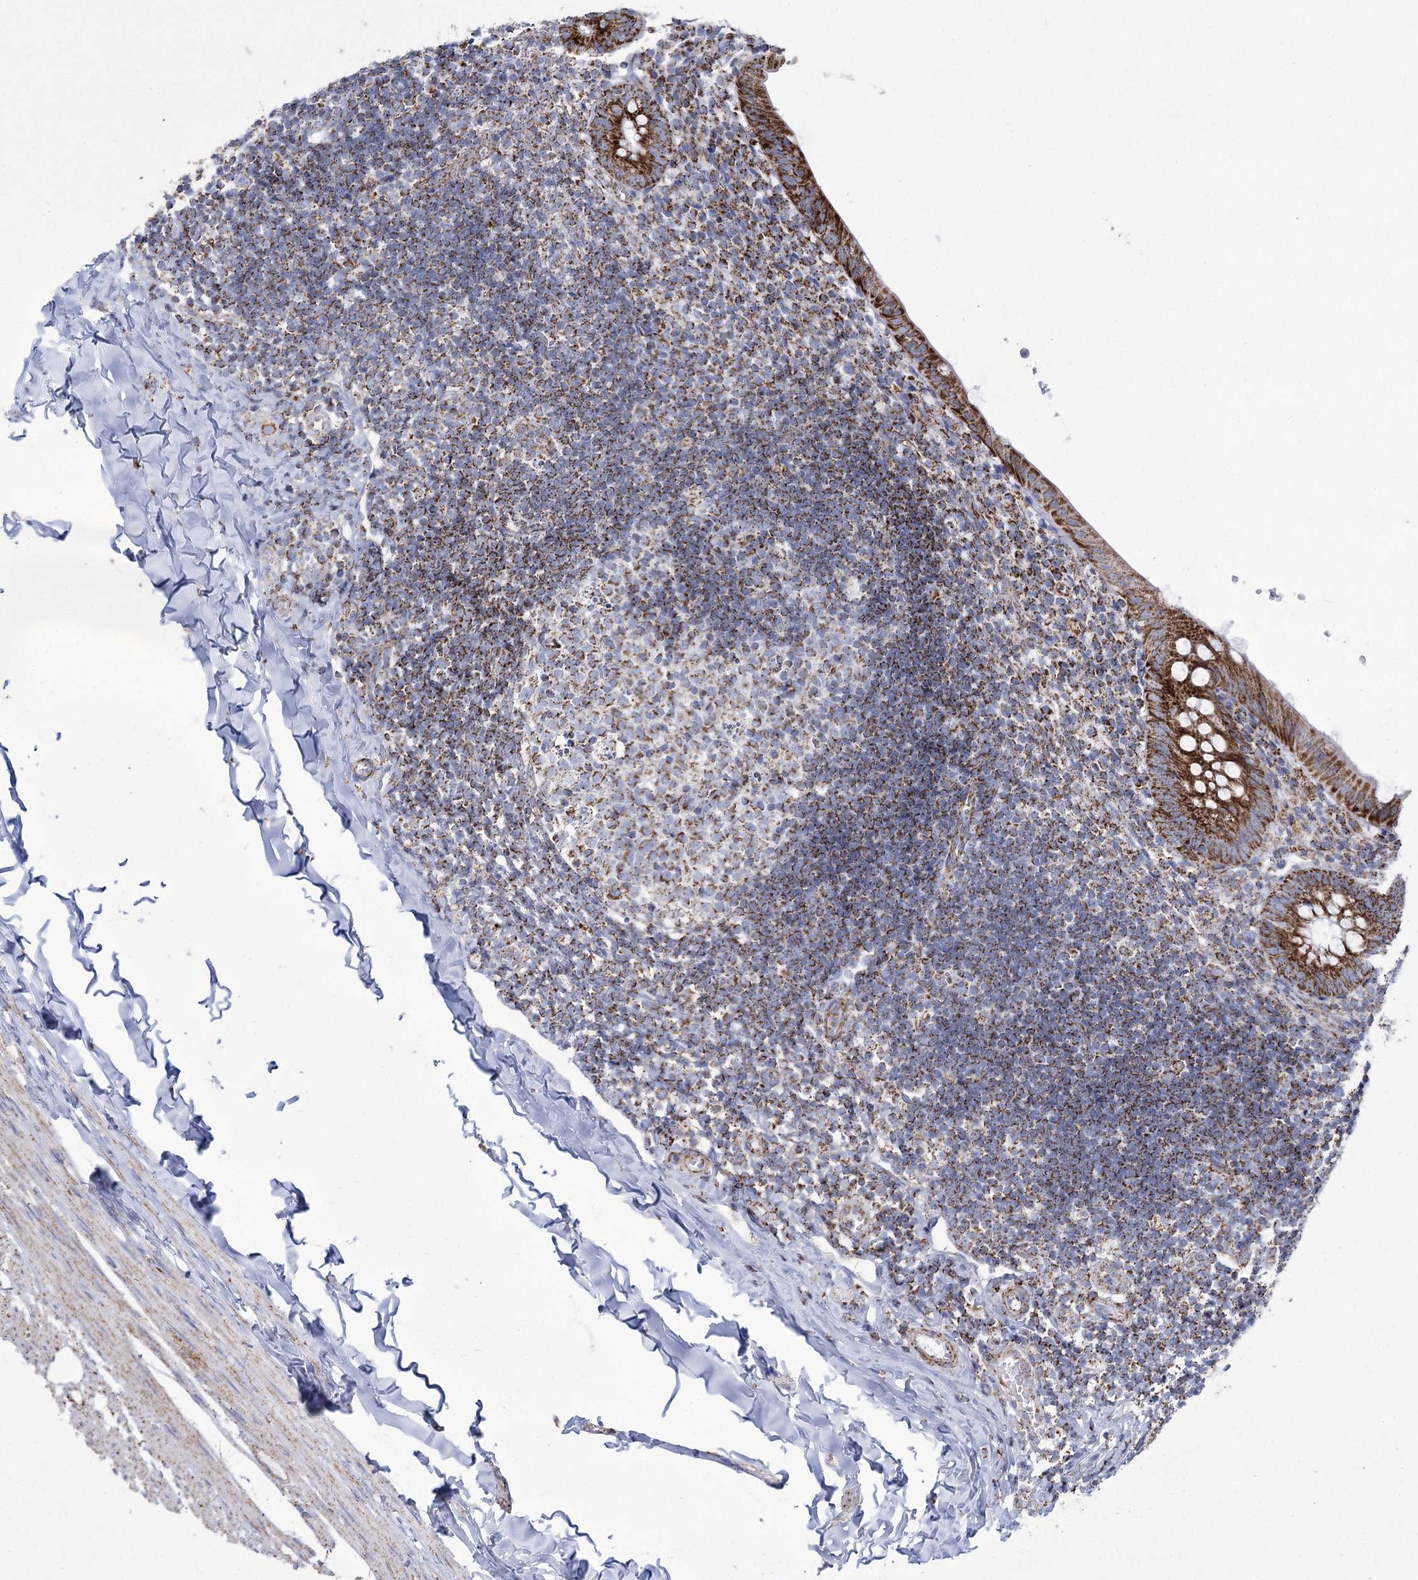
{"staining": {"intensity": "strong", "quantity": ">75%", "location": "cytoplasmic/membranous"}, "tissue": "appendix", "cell_type": "Glandular cells", "image_type": "normal", "snomed": [{"axis": "morphology", "description": "Normal tissue, NOS"}, {"axis": "topography", "description": "Appendix"}], "caption": "Immunohistochemistry (DAB) staining of normal appendix displays strong cytoplasmic/membranous protein positivity in approximately >75% of glandular cells. Using DAB (3,3'-diaminobenzidine) (brown) and hematoxylin (blue) stains, captured at high magnification using brightfield microscopy.", "gene": "PDHB", "patient": {"sex": "male", "age": 8}}